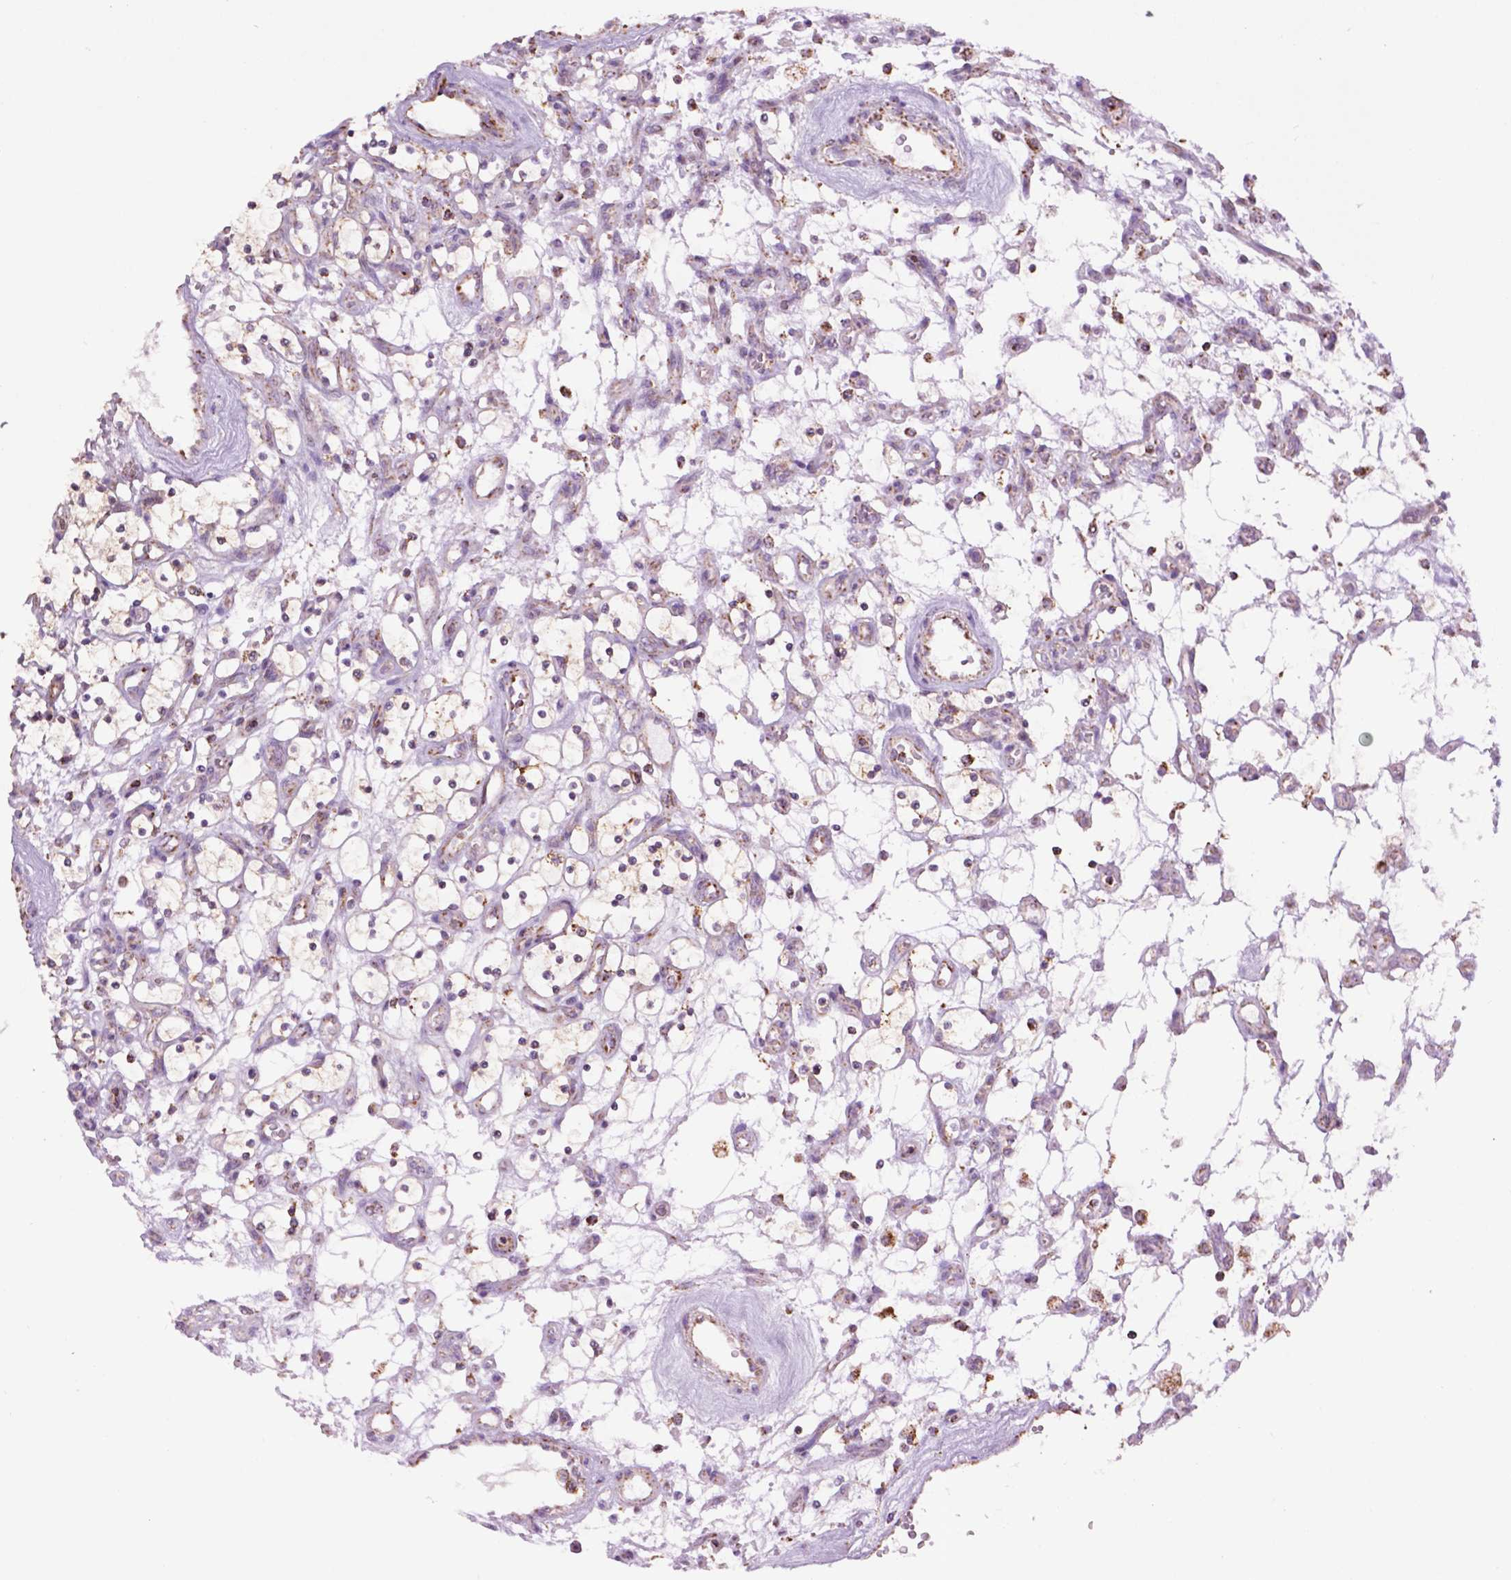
{"staining": {"intensity": "moderate", "quantity": "<25%", "location": "cytoplasmic/membranous"}, "tissue": "renal cancer", "cell_type": "Tumor cells", "image_type": "cancer", "snomed": [{"axis": "morphology", "description": "Adenocarcinoma, NOS"}, {"axis": "topography", "description": "Kidney"}], "caption": "IHC micrograph of human adenocarcinoma (renal) stained for a protein (brown), which exhibits low levels of moderate cytoplasmic/membranous staining in about <25% of tumor cells.", "gene": "PYCR3", "patient": {"sex": "female", "age": 69}}